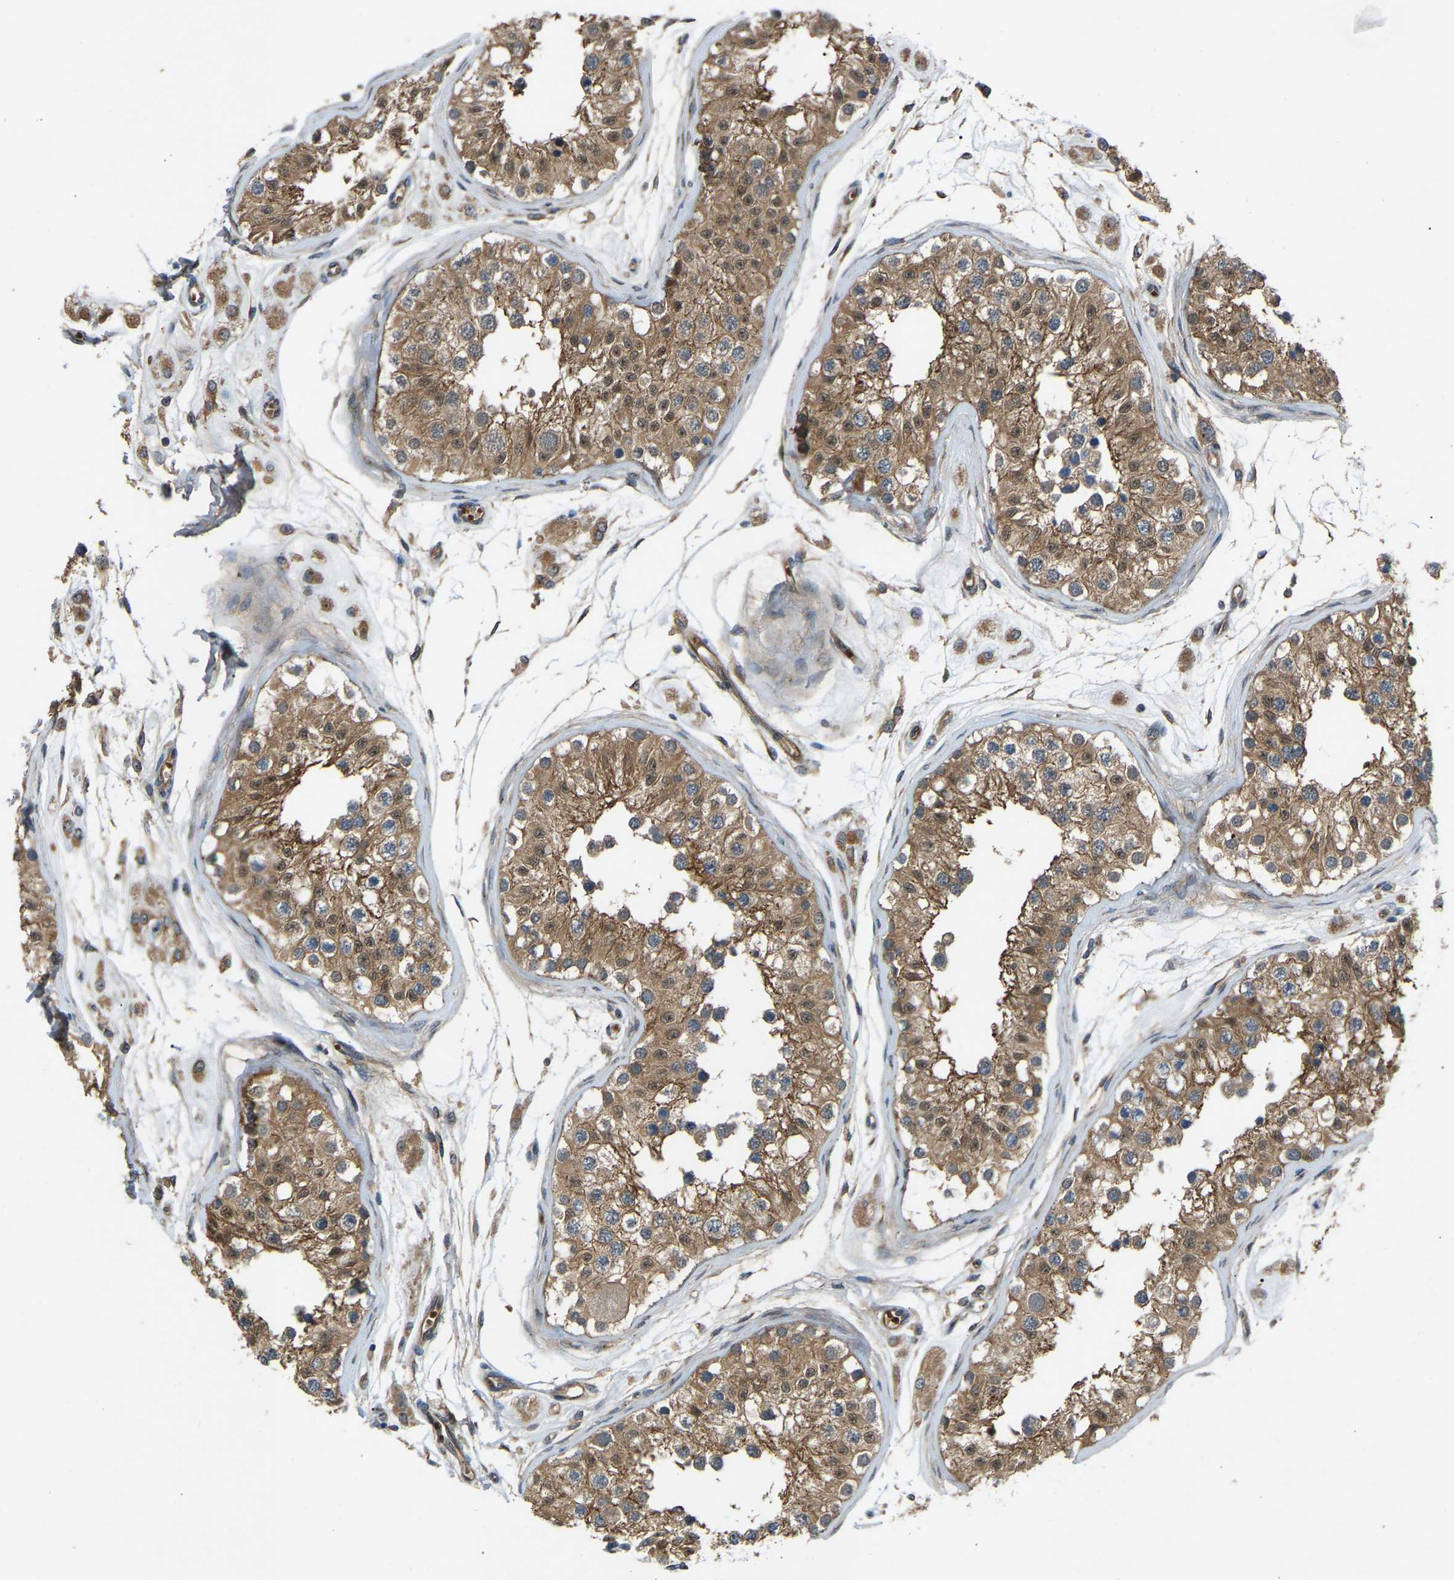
{"staining": {"intensity": "moderate", "quantity": ">75%", "location": "cytoplasmic/membranous,nuclear"}, "tissue": "testis", "cell_type": "Cells in seminiferous ducts", "image_type": "normal", "snomed": [{"axis": "morphology", "description": "Normal tissue, NOS"}, {"axis": "morphology", "description": "Adenocarcinoma, metastatic, NOS"}, {"axis": "topography", "description": "Testis"}], "caption": "Protein staining by immunohistochemistry displays moderate cytoplasmic/membranous,nuclear positivity in about >75% of cells in seminiferous ducts in normal testis.", "gene": "GAS2L1", "patient": {"sex": "male", "age": 26}}